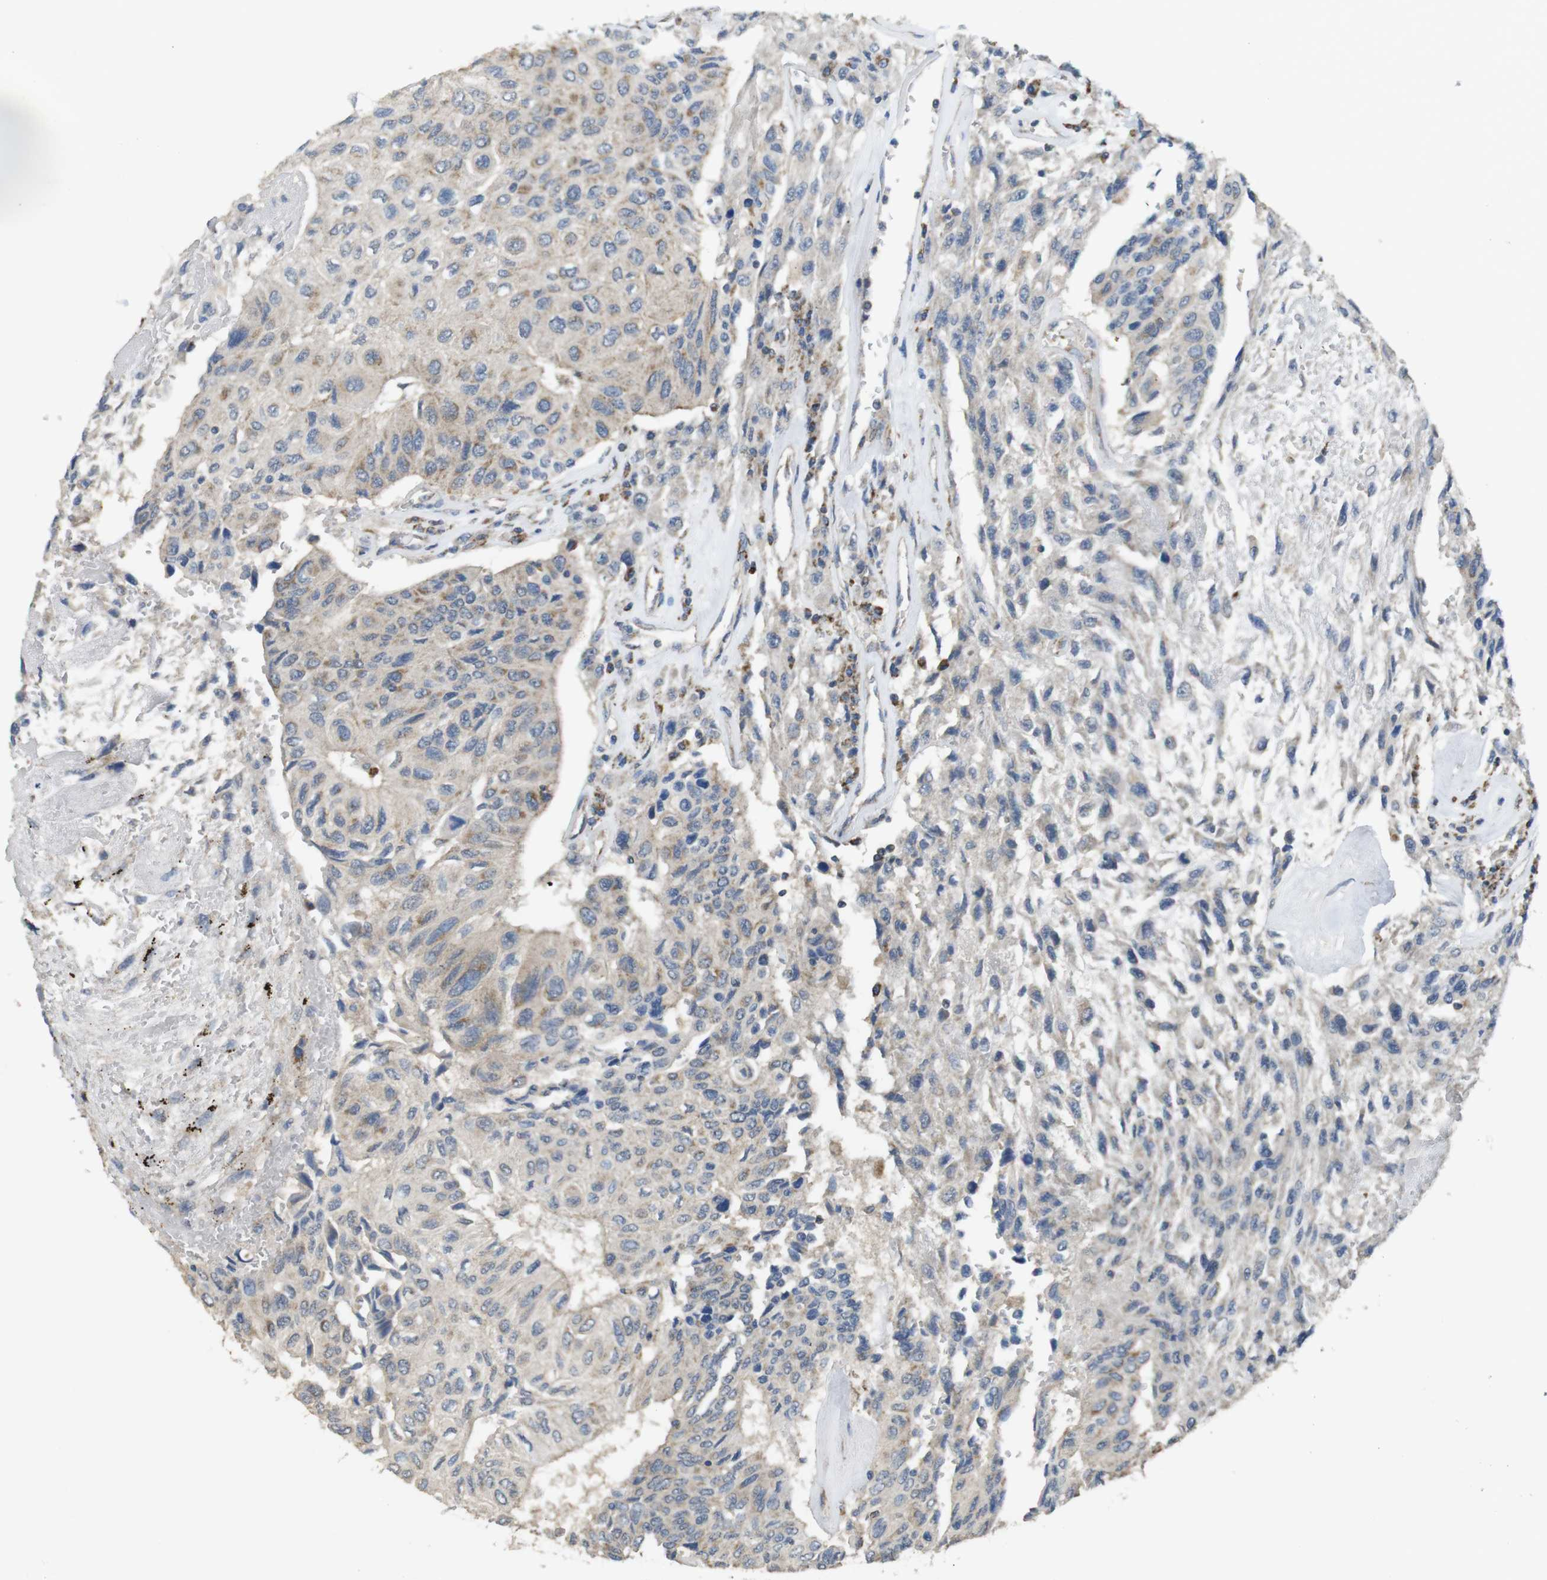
{"staining": {"intensity": "weak", "quantity": "25%-75%", "location": "cytoplasmic/membranous"}, "tissue": "urothelial cancer", "cell_type": "Tumor cells", "image_type": "cancer", "snomed": [{"axis": "morphology", "description": "Urothelial carcinoma, High grade"}, {"axis": "topography", "description": "Urinary bladder"}], "caption": "There is low levels of weak cytoplasmic/membranous expression in tumor cells of urothelial cancer, as demonstrated by immunohistochemical staining (brown color).", "gene": "CALHM2", "patient": {"sex": "female", "age": 85}}